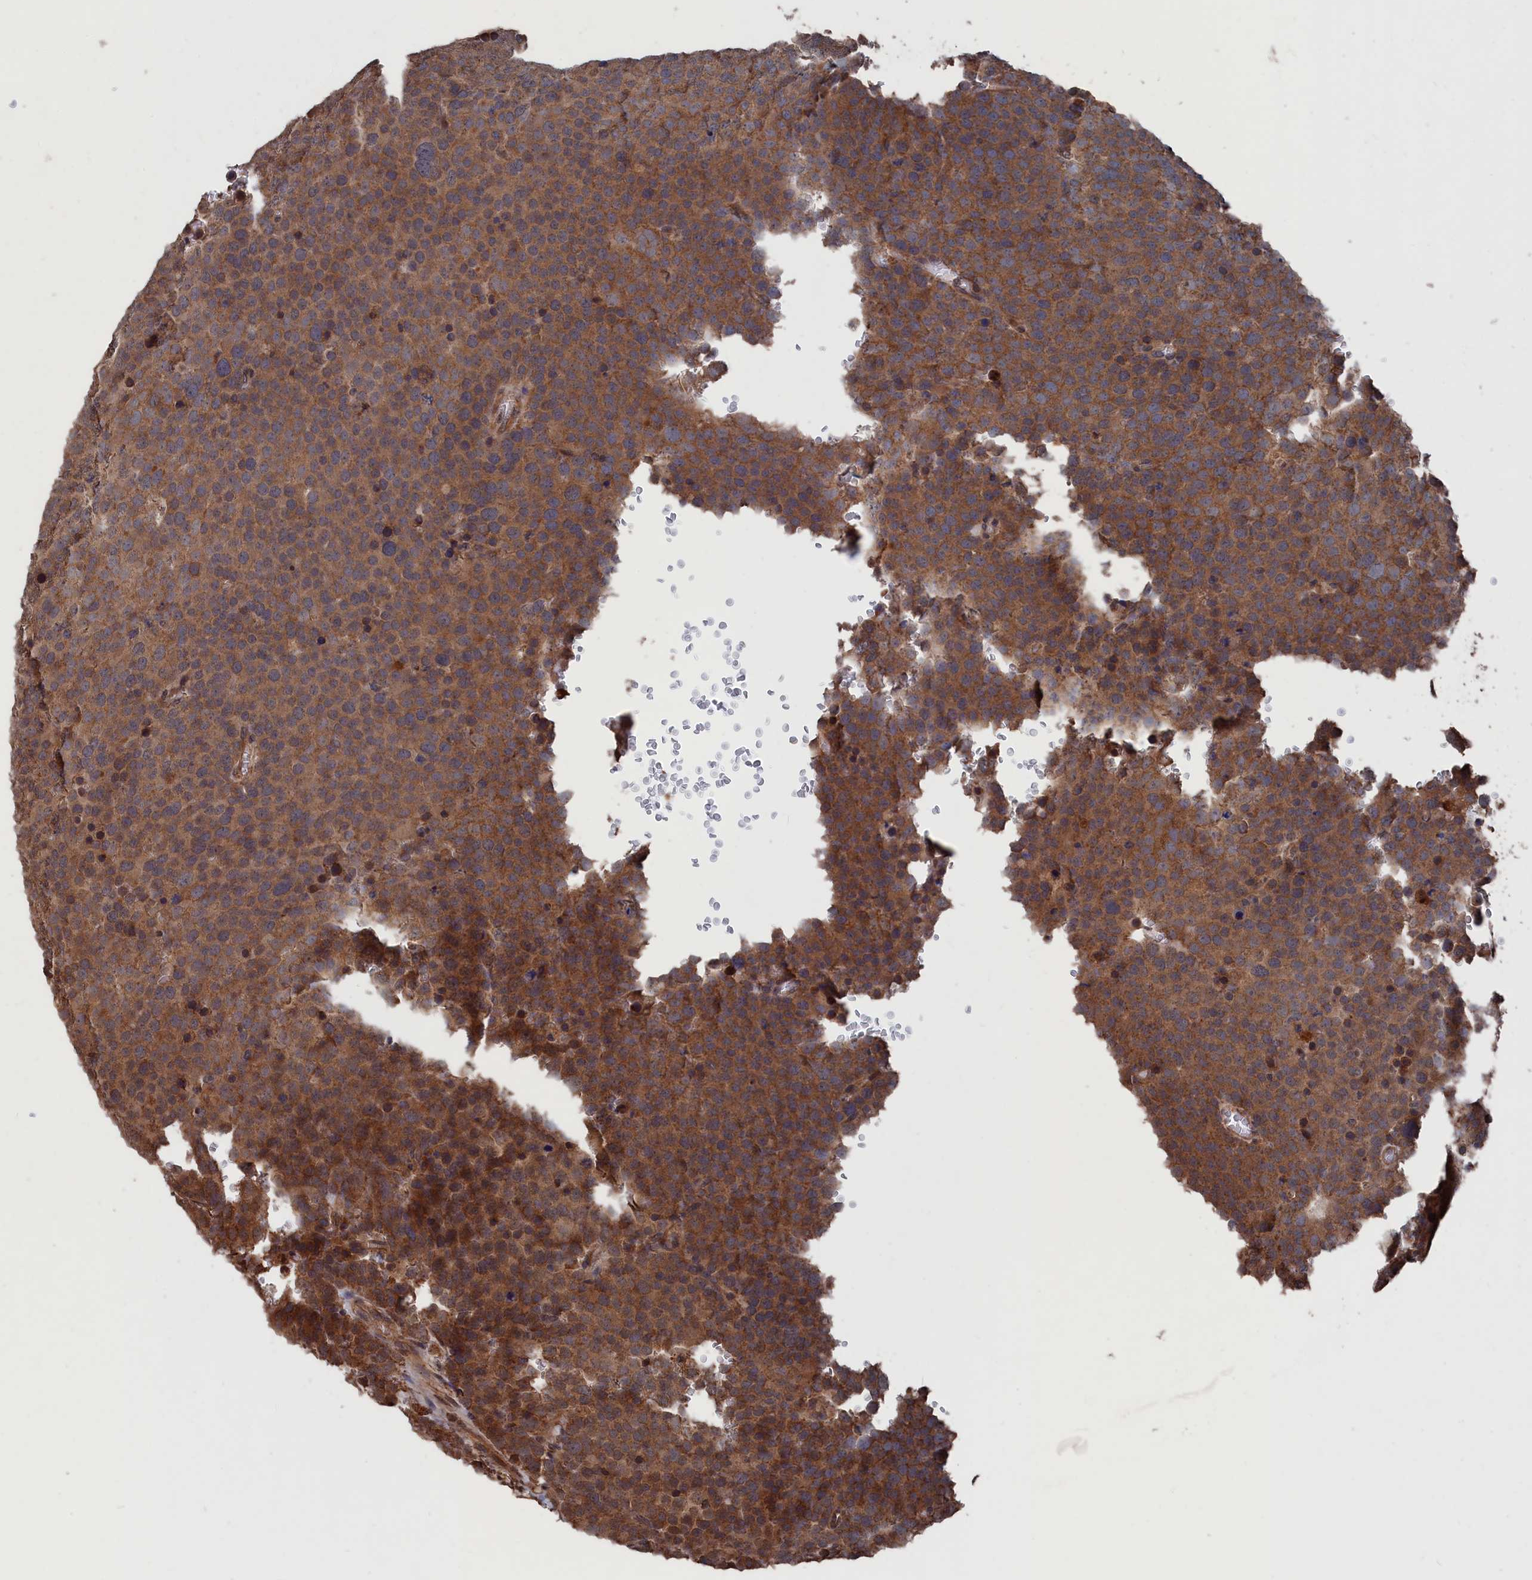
{"staining": {"intensity": "moderate", "quantity": ">75%", "location": "cytoplasmic/membranous"}, "tissue": "testis cancer", "cell_type": "Tumor cells", "image_type": "cancer", "snomed": [{"axis": "morphology", "description": "Seminoma, NOS"}, {"axis": "topography", "description": "Testis"}], "caption": "Moderate cytoplasmic/membranous staining is appreciated in approximately >75% of tumor cells in testis cancer.", "gene": "PDE12", "patient": {"sex": "male", "age": 71}}